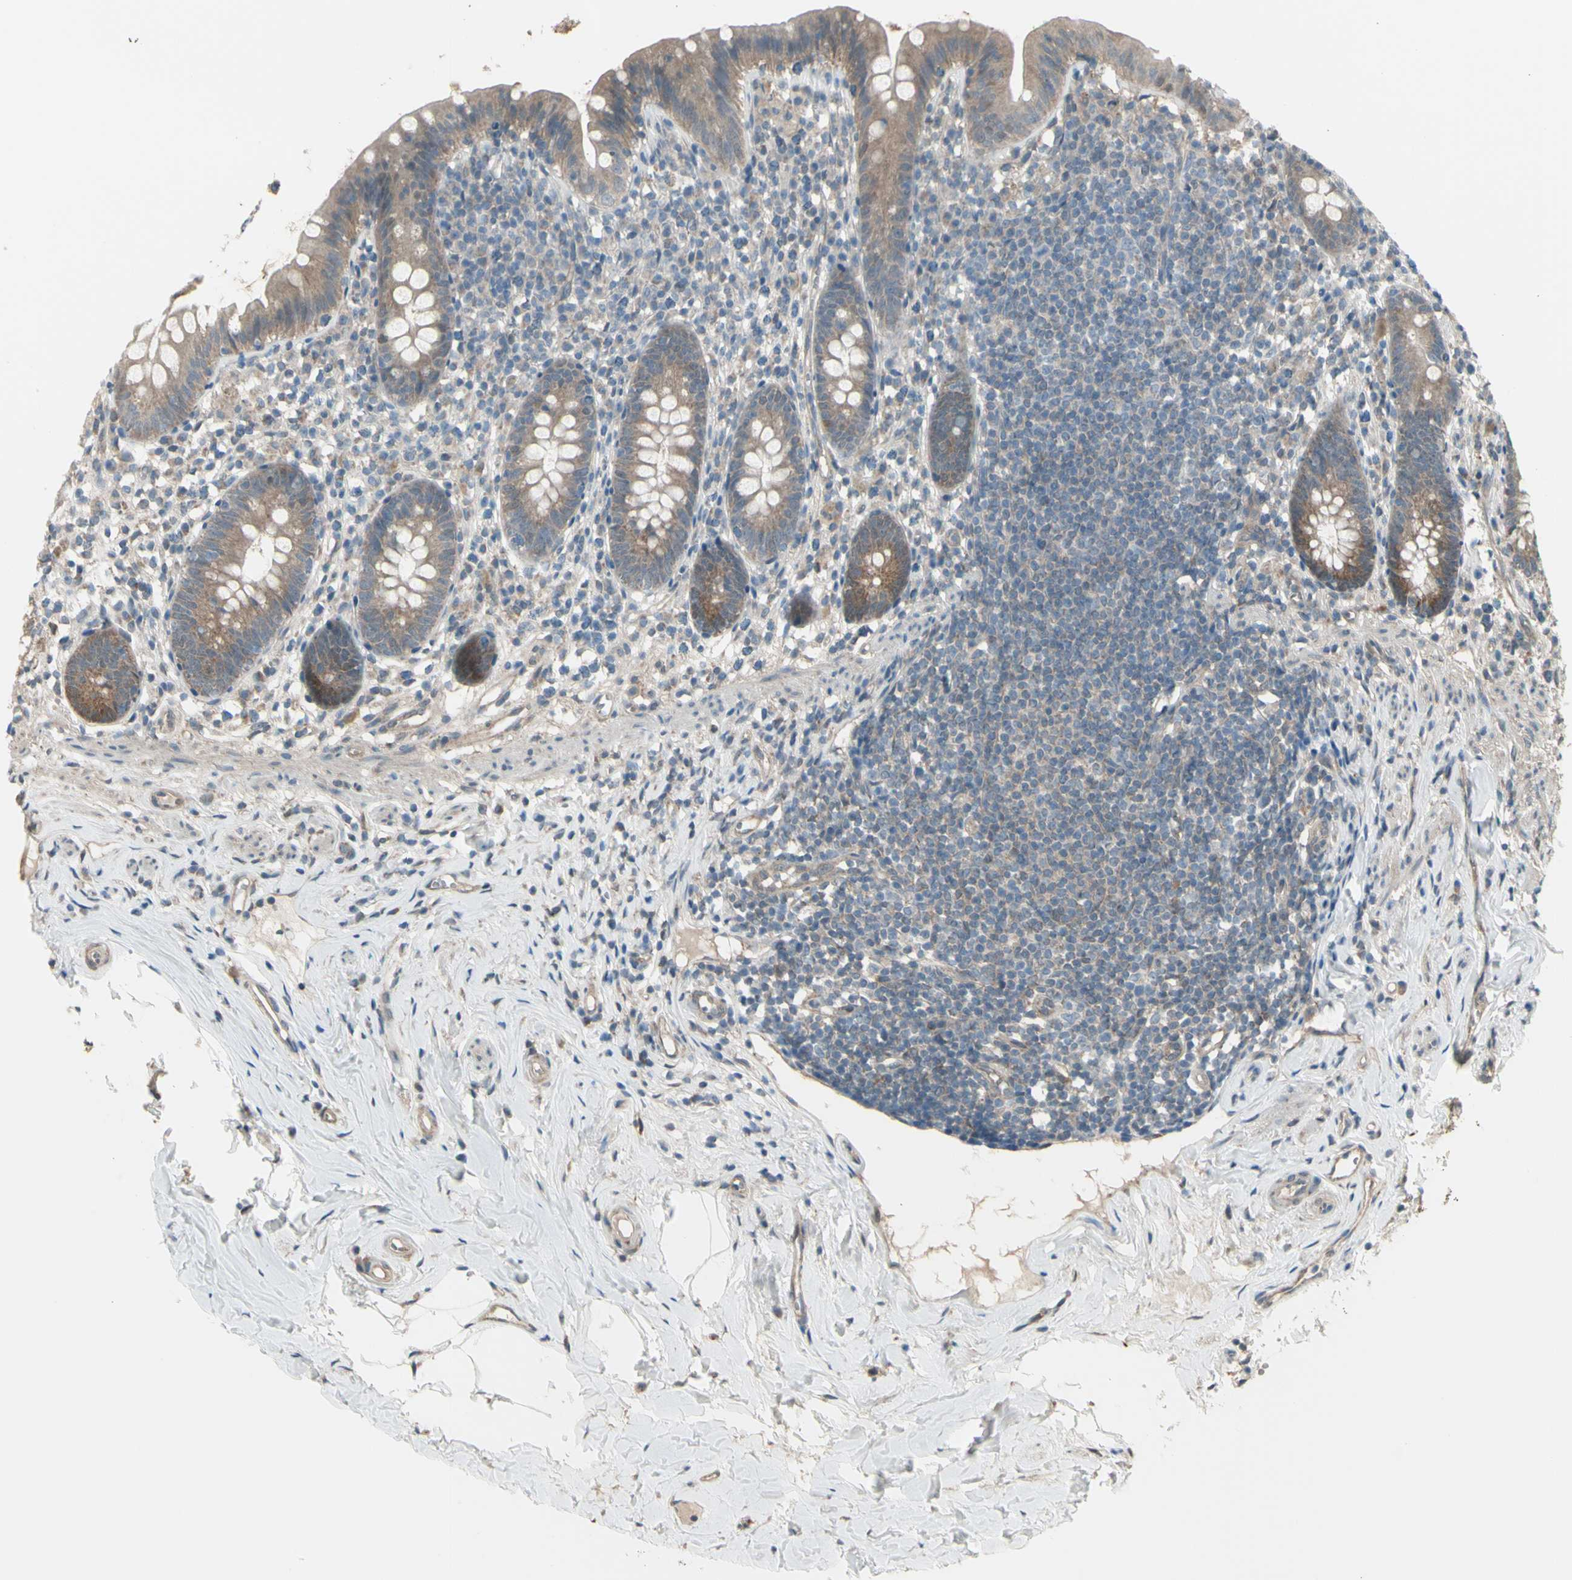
{"staining": {"intensity": "weak", "quantity": ">75%", "location": "cytoplasmic/membranous"}, "tissue": "appendix", "cell_type": "Glandular cells", "image_type": "normal", "snomed": [{"axis": "morphology", "description": "Normal tissue, NOS"}, {"axis": "topography", "description": "Appendix"}], "caption": "Human appendix stained for a protein (brown) reveals weak cytoplasmic/membranous positive expression in approximately >75% of glandular cells.", "gene": "NAXD", "patient": {"sex": "male", "age": 52}}